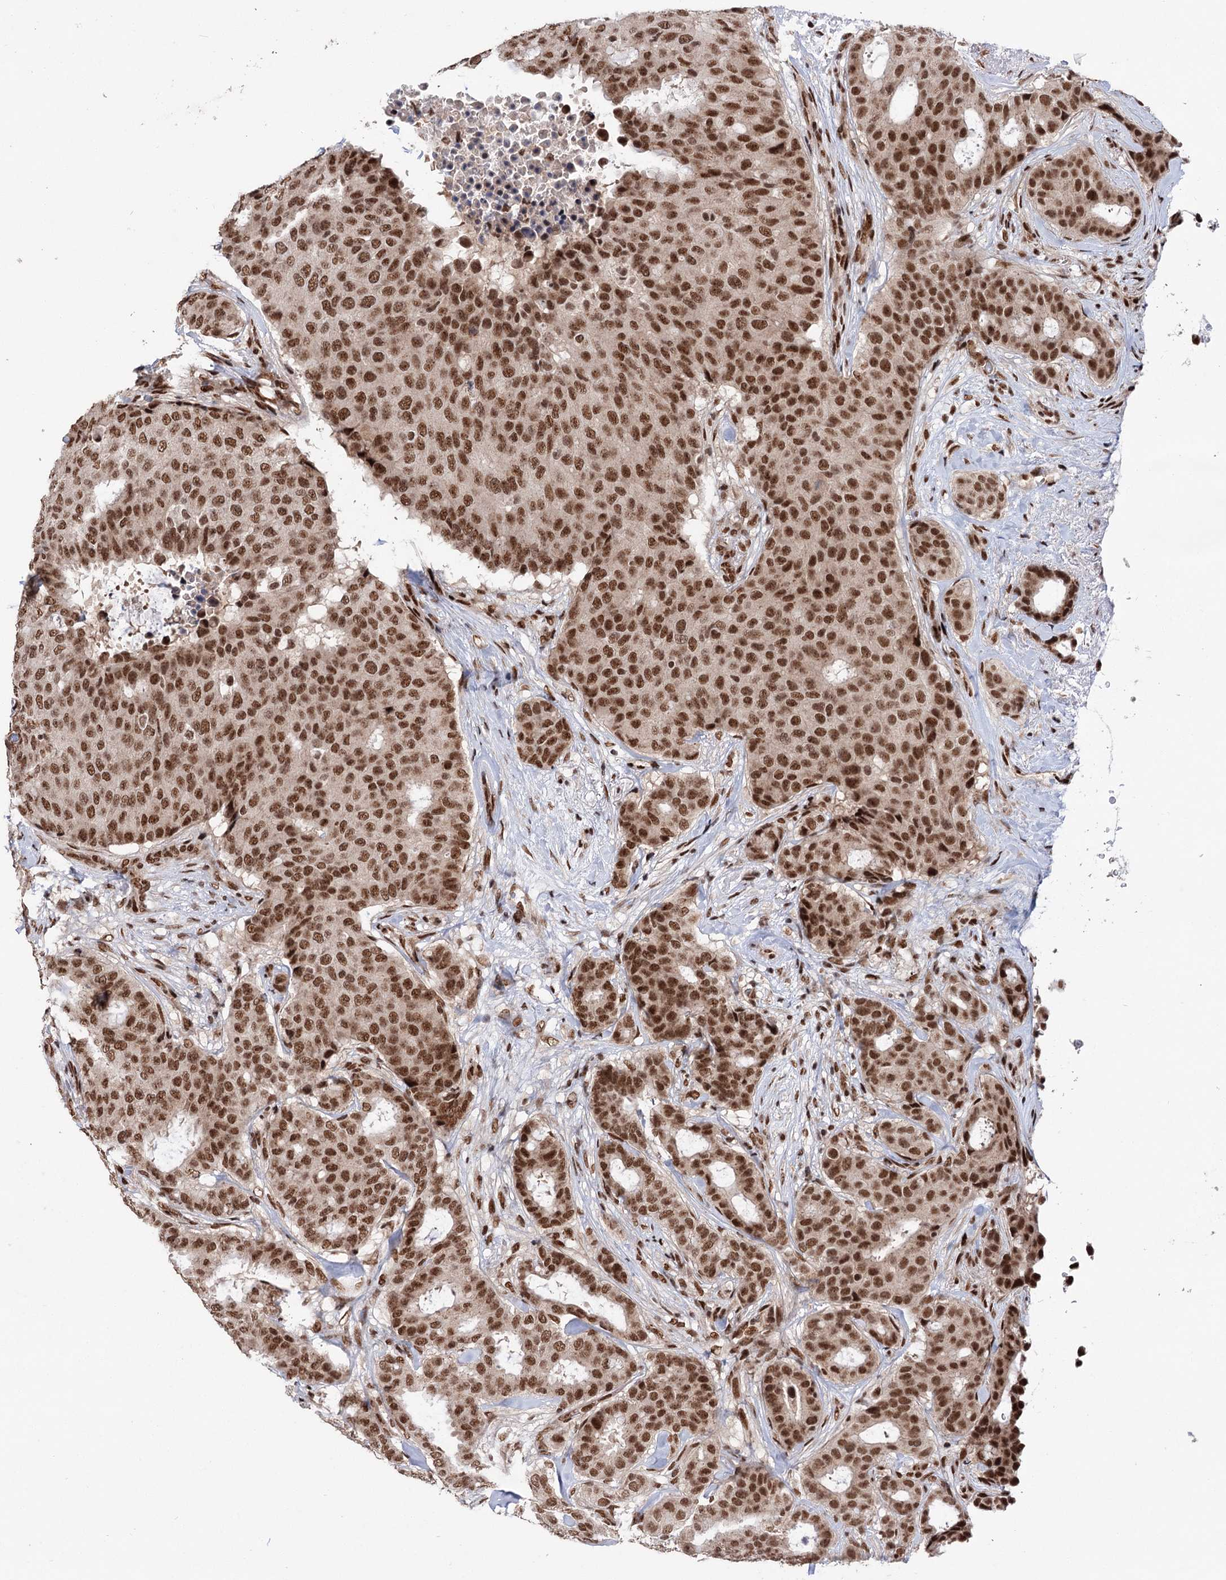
{"staining": {"intensity": "strong", "quantity": ">75%", "location": "nuclear"}, "tissue": "breast cancer", "cell_type": "Tumor cells", "image_type": "cancer", "snomed": [{"axis": "morphology", "description": "Duct carcinoma"}, {"axis": "topography", "description": "Breast"}], "caption": "Immunohistochemistry histopathology image of neoplastic tissue: human invasive ductal carcinoma (breast) stained using immunohistochemistry (IHC) exhibits high levels of strong protein expression localized specifically in the nuclear of tumor cells, appearing as a nuclear brown color.", "gene": "MAML1", "patient": {"sex": "female", "age": 75}}